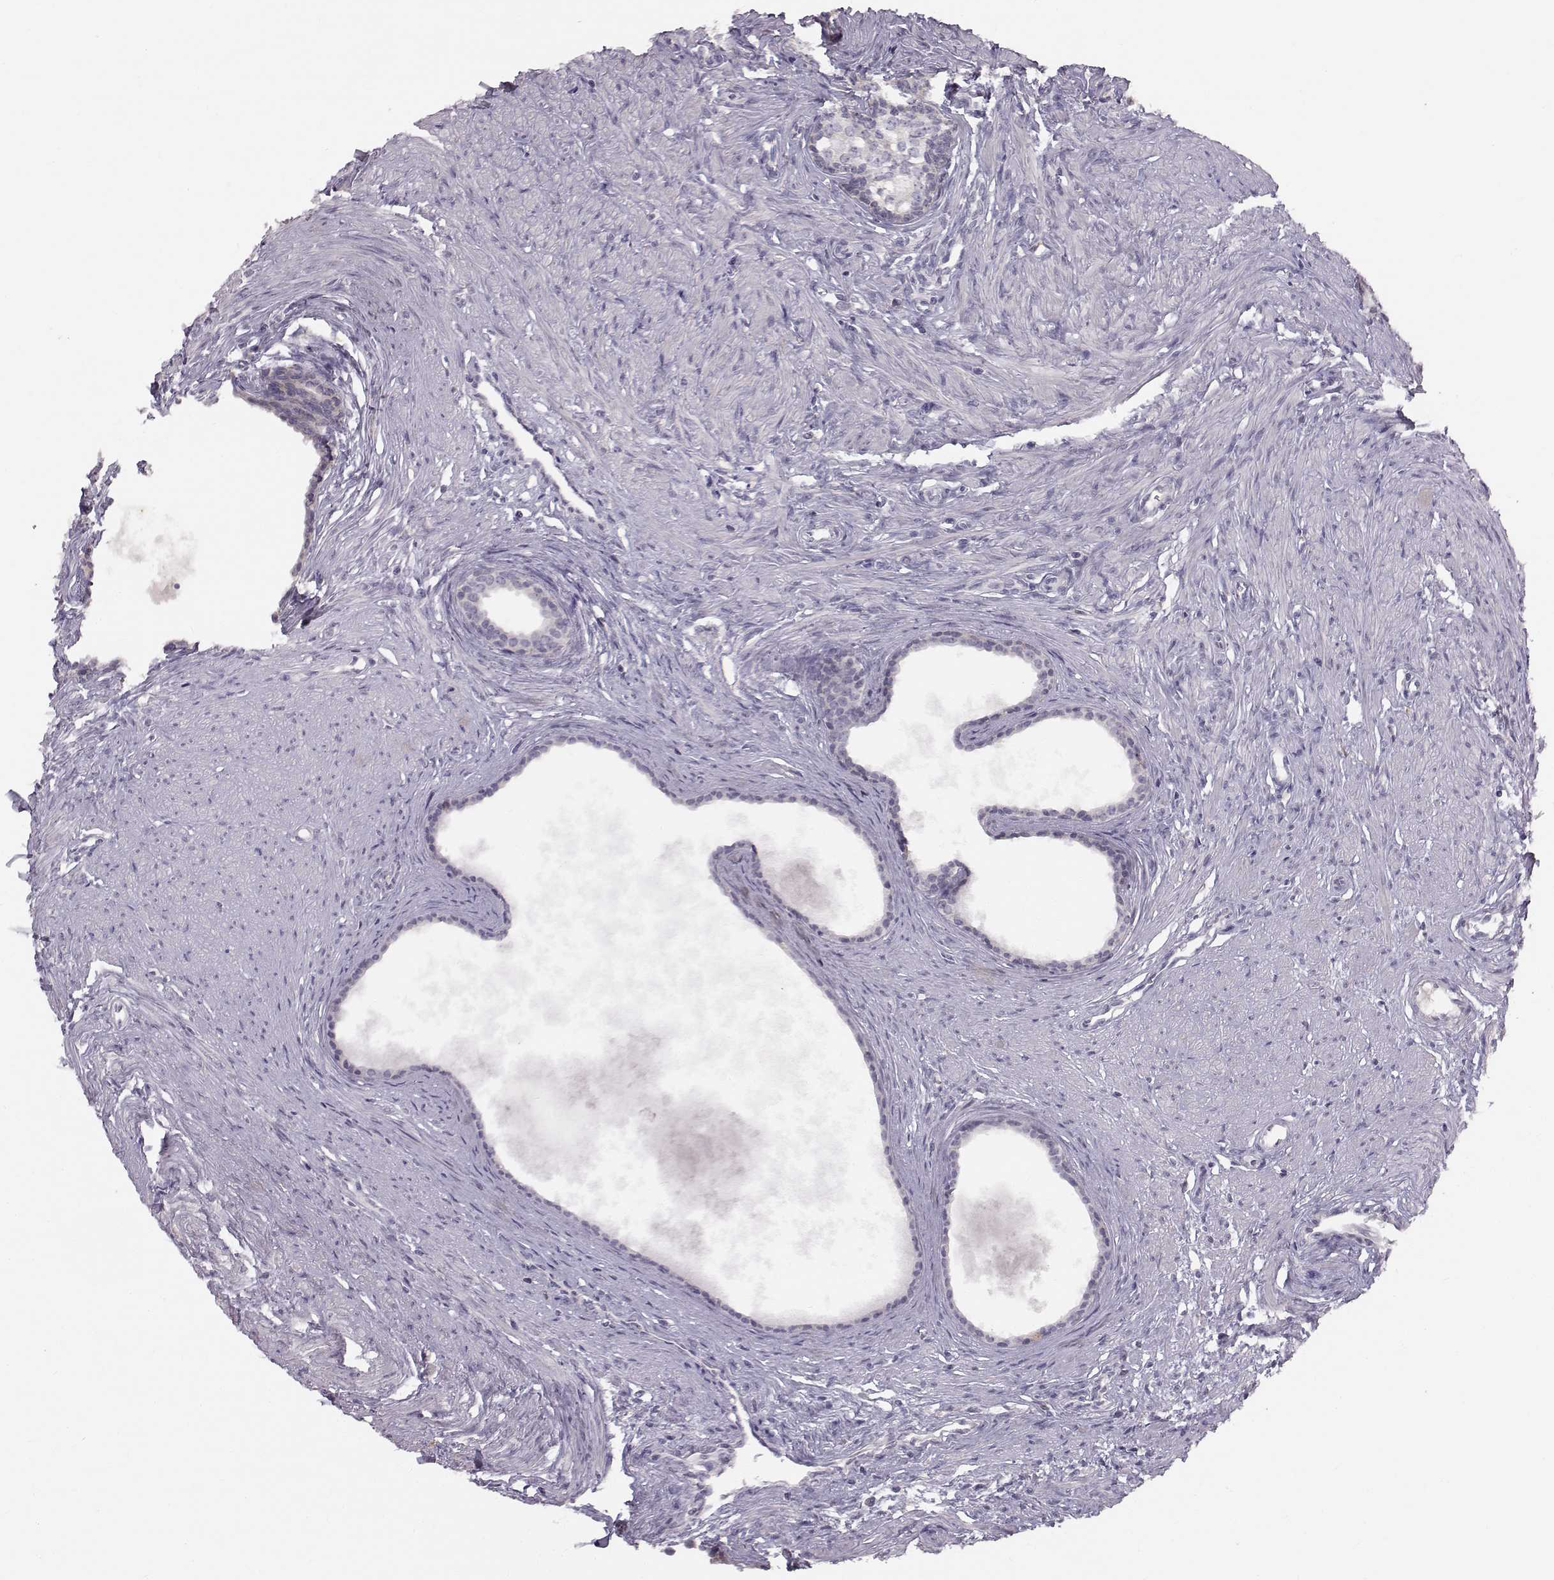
{"staining": {"intensity": "weak", "quantity": "25%-75%", "location": "cytoplasmic/membranous"}, "tissue": "prostate", "cell_type": "Glandular cells", "image_type": "normal", "snomed": [{"axis": "morphology", "description": "Normal tissue, NOS"}, {"axis": "topography", "description": "Prostate"}], "caption": "This is an image of immunohistochemistry staining of unremarkable prostate, which shows weak staining in the cytoplasmic/membranous of glandular cells.", "gene": "ACSL6", "patient": {"sex": "male", "age": 60}}